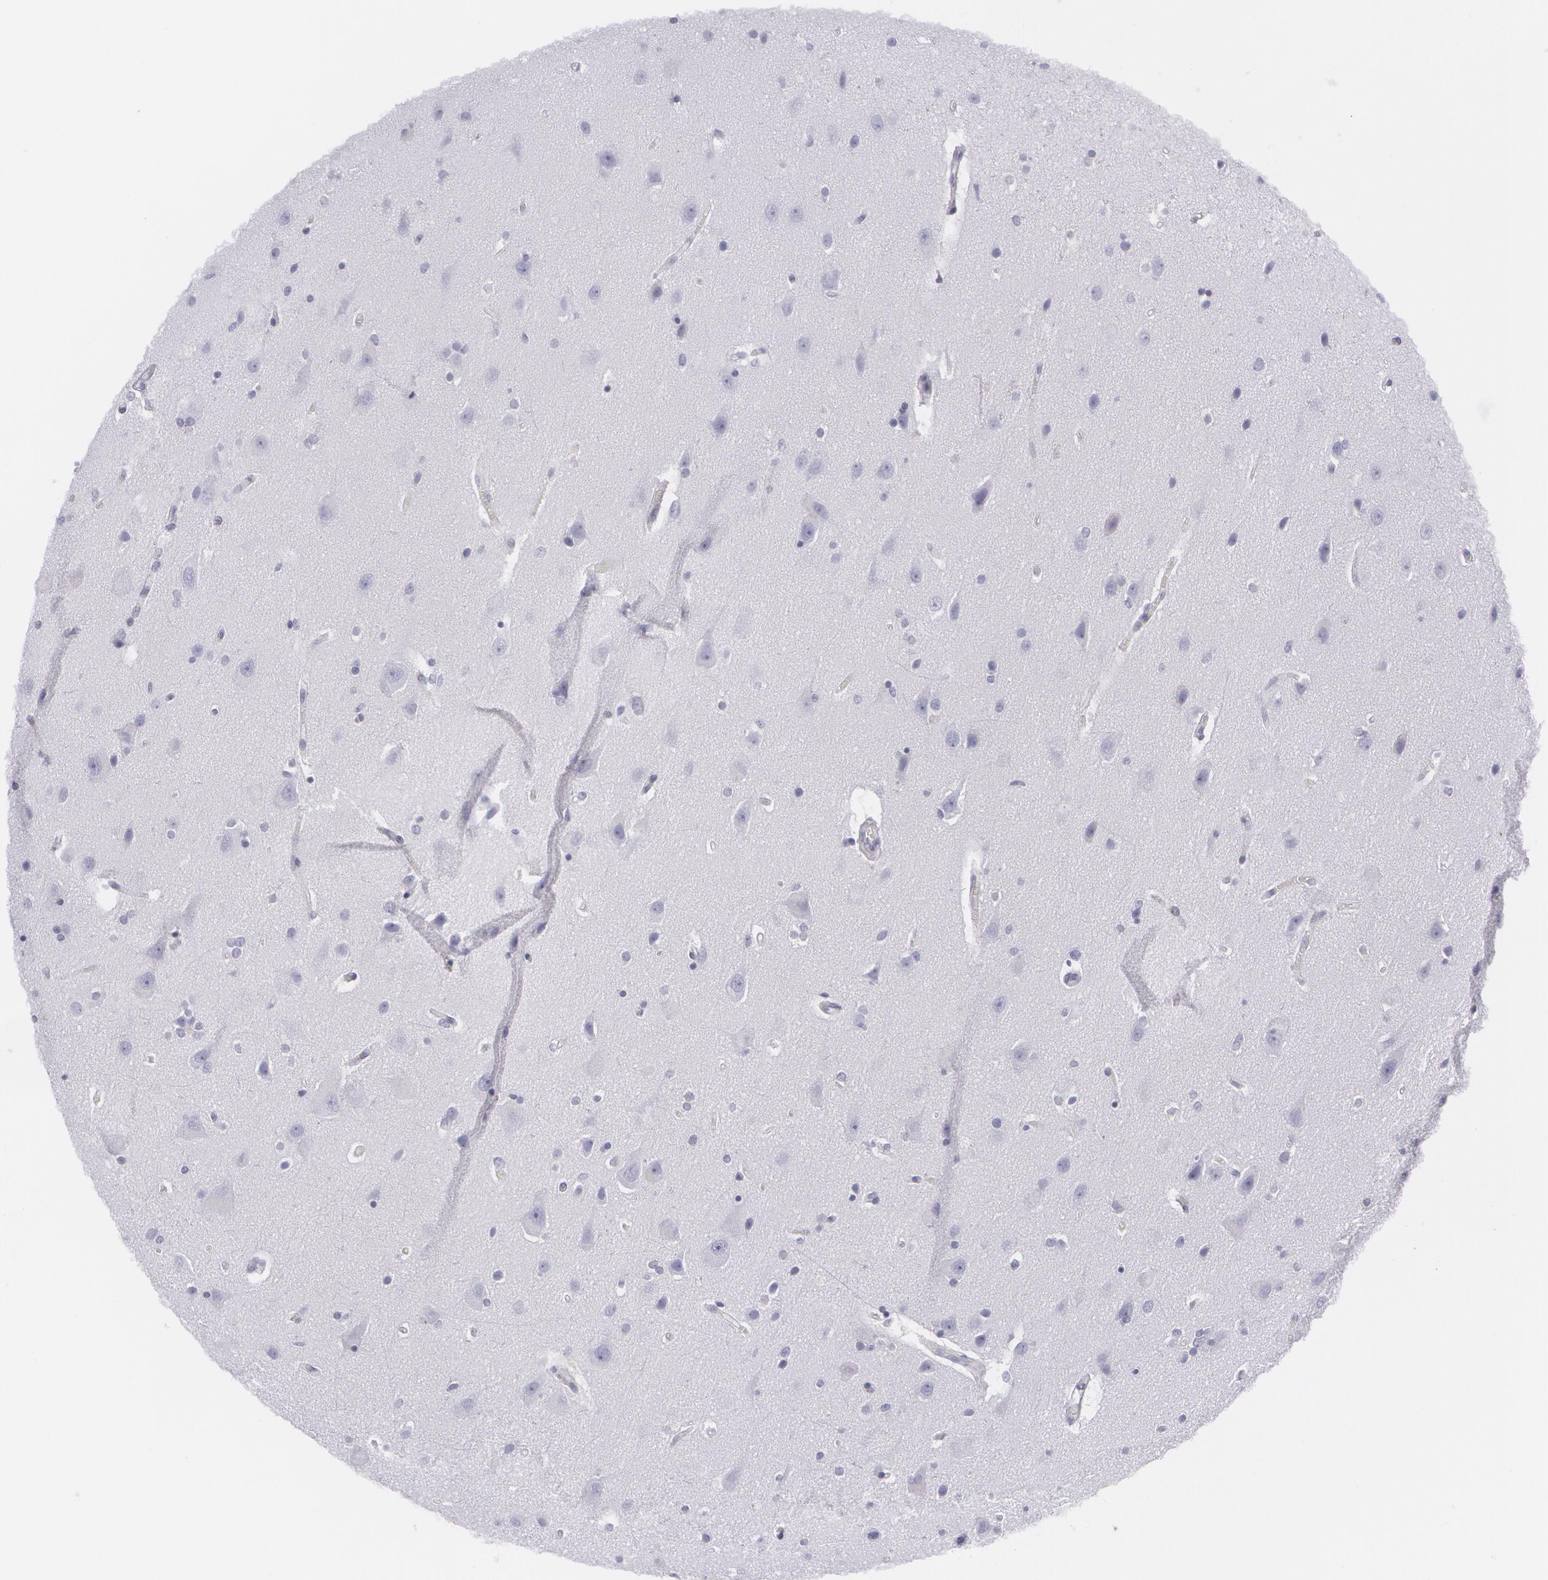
{"staining": {"intensity": "weak", "quantity": "25%-75%", "location": "cytoplasmic/membranous"}, "tissue": "caudate", "cell_type": "Glial cells", "image_type": "normal", "snomed": [{"axis": "morphology", "description": "Normal tissue, NOS"}, {"axis": "topography", "description": "Lateral ventricle wall"}], "caption": "The histopathology image shows staining of benign caudate, revealing weak cytoplasmic/membranous protein expression (brown color) within glial cells.", "gene": "CYB5R3", "patient": {"sex": "female", "age": 54}}